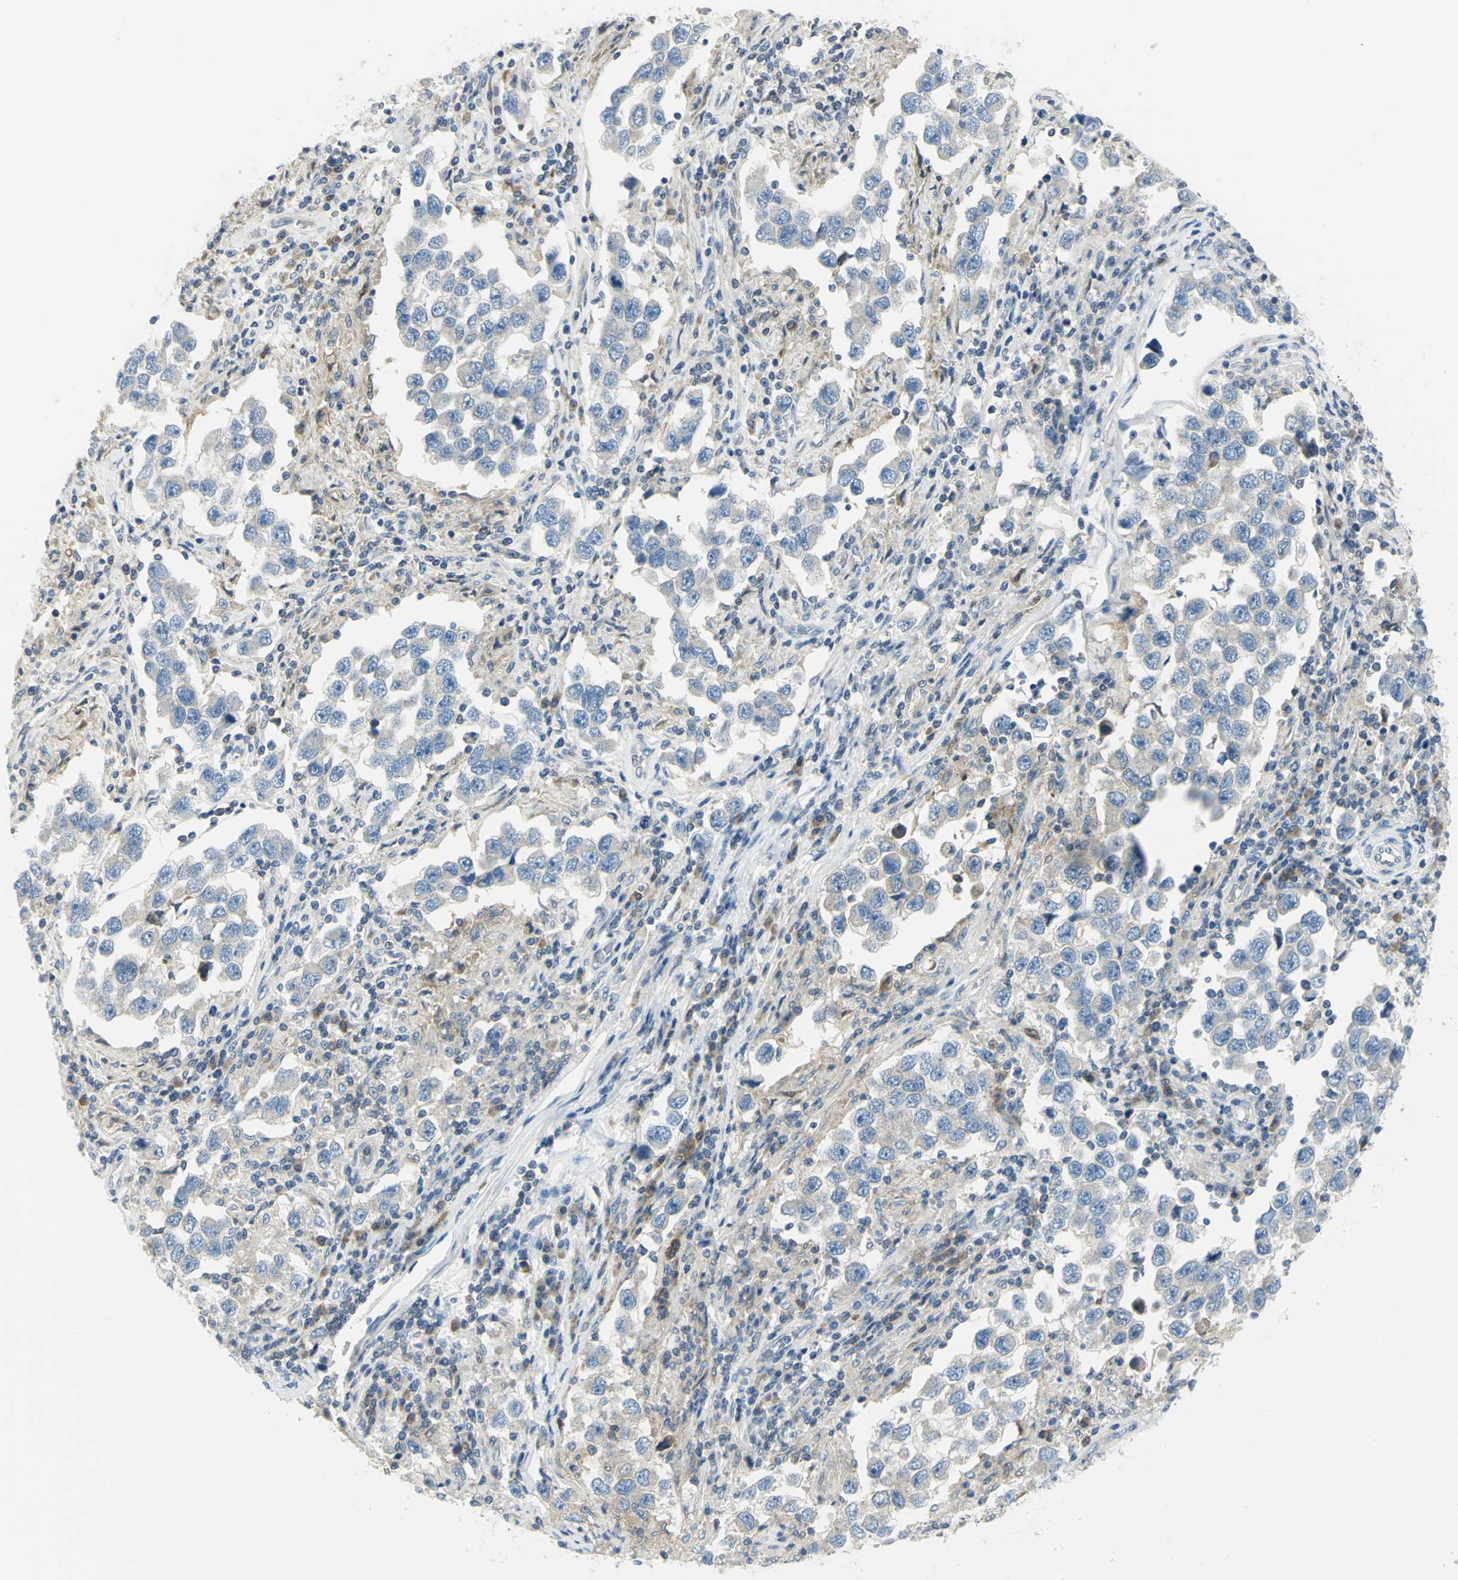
{"staining": {"intensity": "negative", "quantity": "none", "location": "none"}, "tissue": "testis cancer", "cell_type": "Tumor cells", "image_type": "cancer", "snomed": [{"axis": "morphology", "description": "Carcinoma, Embryonal, NOS"}, {"axis": "topography", "description": "Testis"}], "caption": "Tumor cells are negative for protein expression in human testis cancer (embryonal carcinoma).", "gene": "ALDOA", "patient": {"sex": "male", "age": 21}}